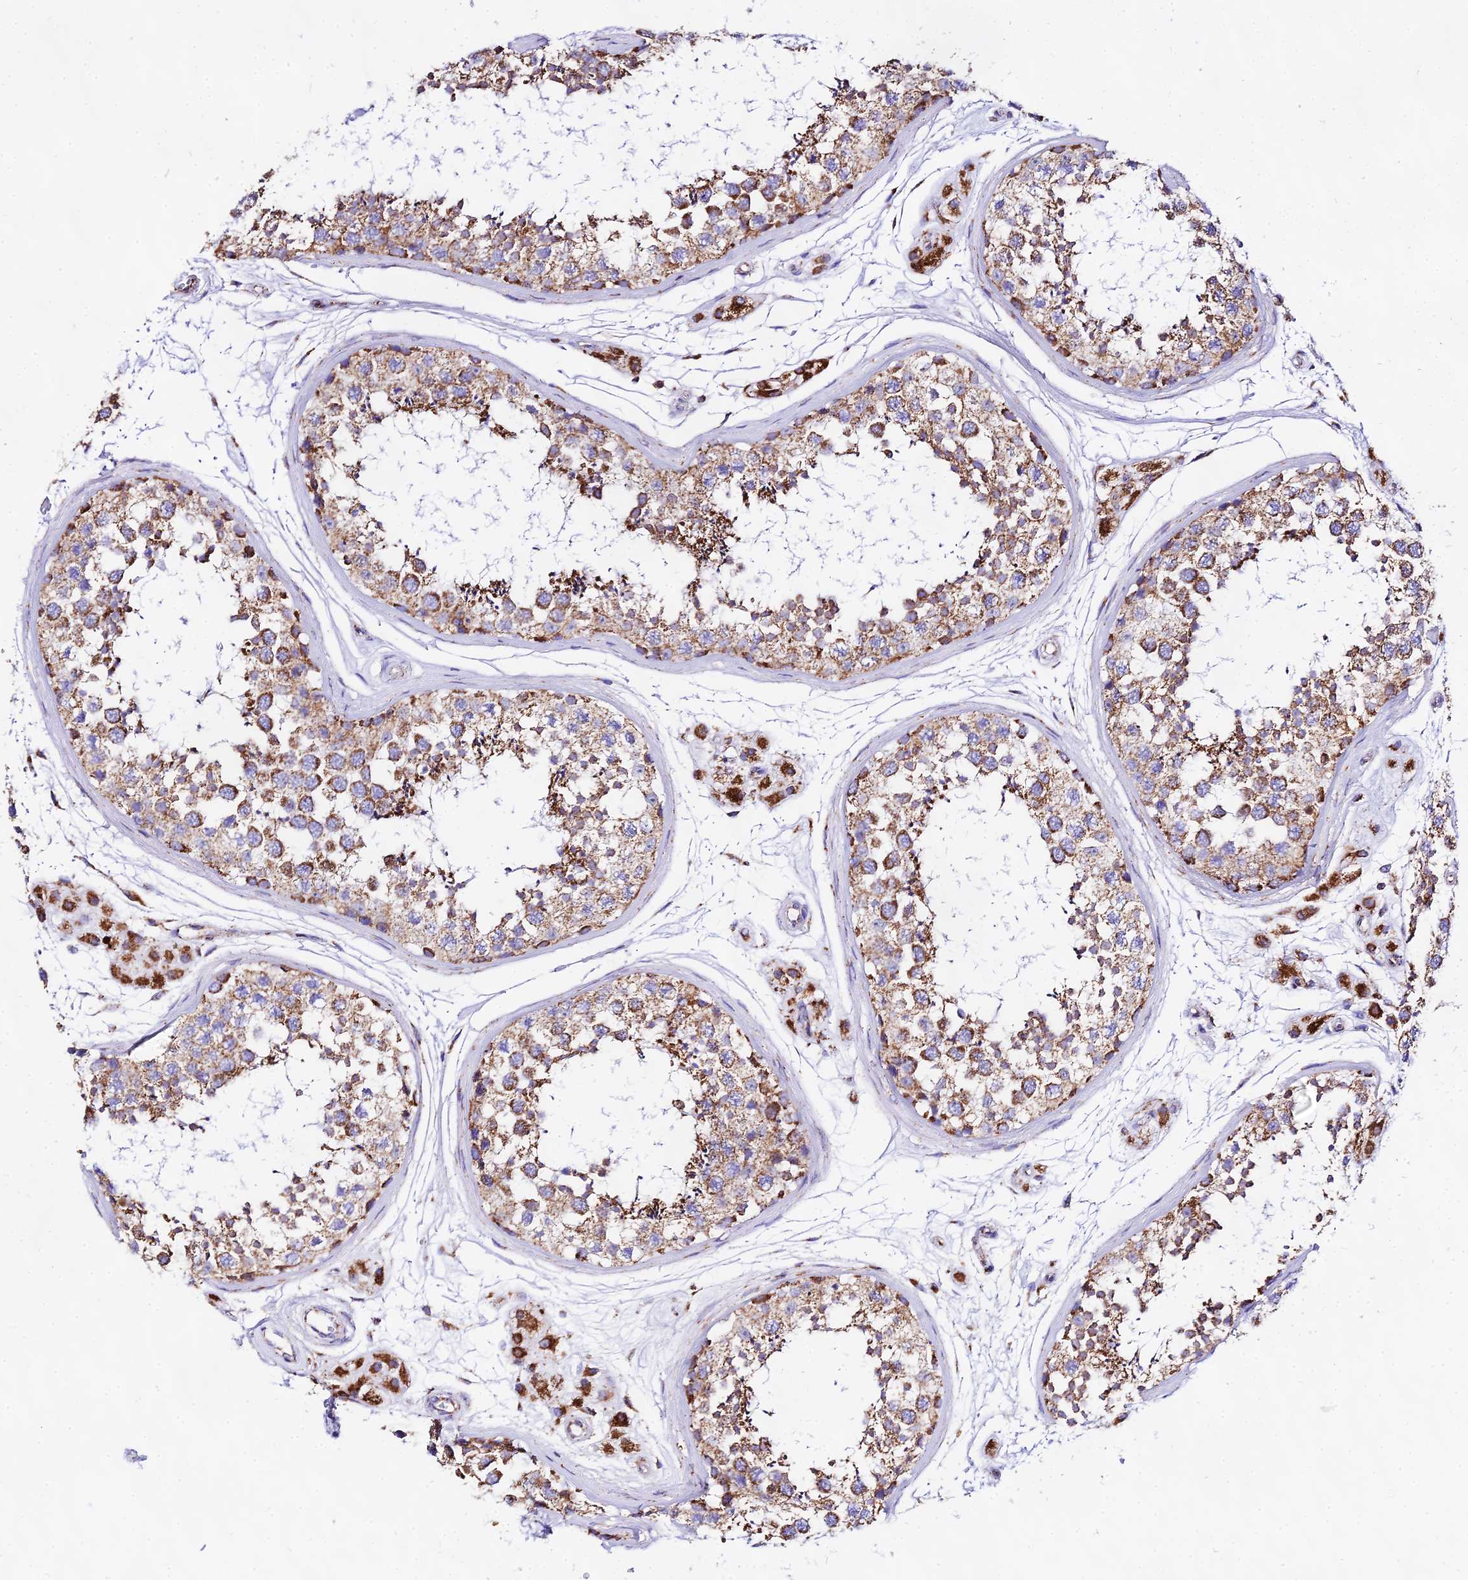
{"staining": {"intensity": "moderate", "quantity": ">75%", "location": "cytoplasmic/membranous"}, "tissue": "testis", "cell_type": "Cells in seminiferous ducts", "image_type": "normal", "snomed": [{"axis": "morphology", "description": "Normal tissue, NOS"}, {"axis": "topography", "description": "Testis"}], "caption": "The histopathology image reveals staining of benign testis, revealing moderate cytoplasmic/membranous protein expression (brown color) within cells in seminiferous ducts. (DAB (3,3'-diaminobenzidine) IHC, brown staining for protein, blue staining for nuclei).", "gene": "ATP5PD", "patient": {"sex": "male", "age": 56}}